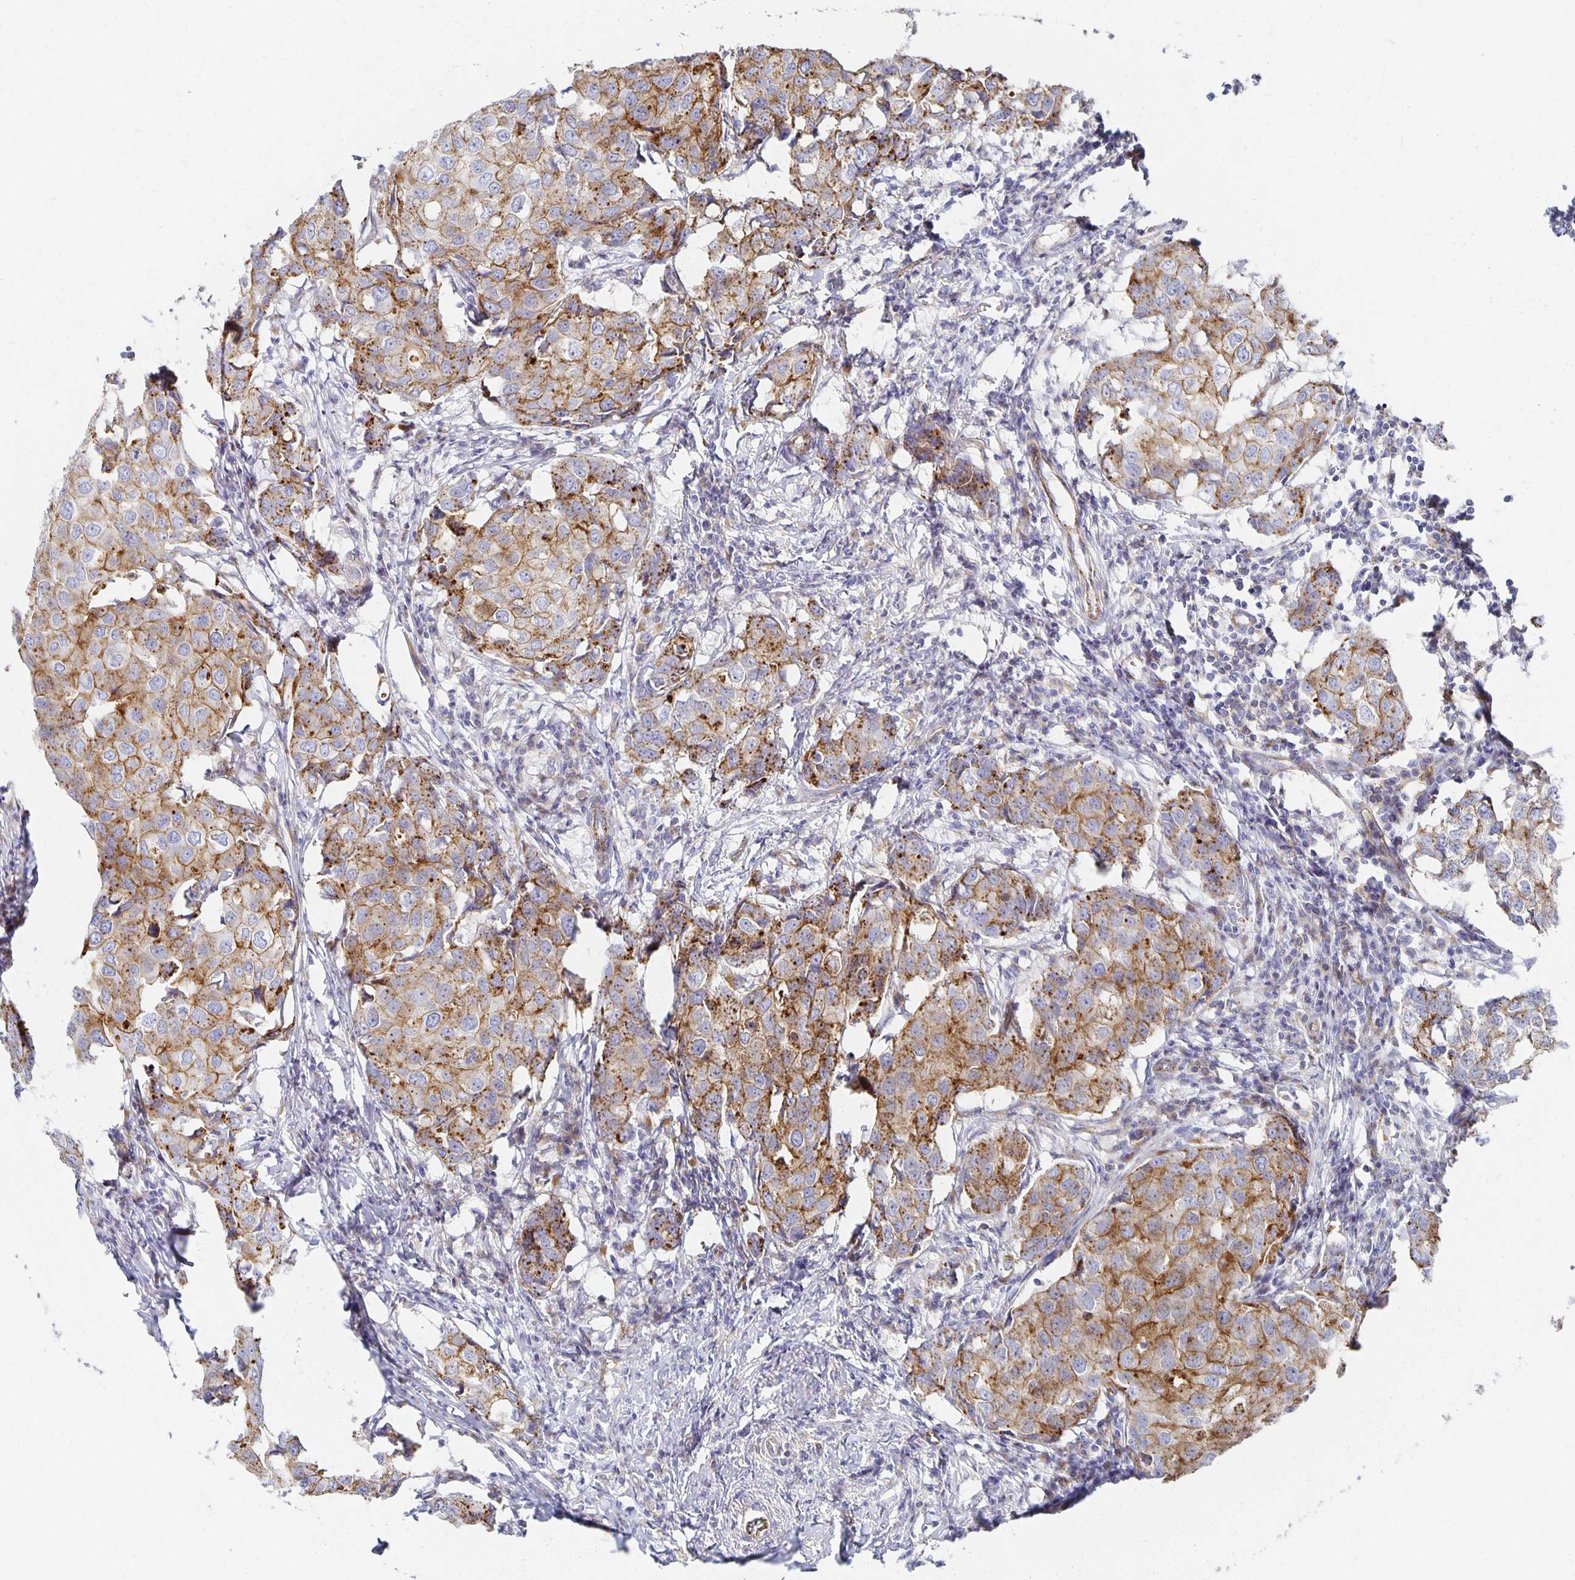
{"staining": {"intensity": "moderate", "quantity": ">75%", "location": "cytoplasmic/membranous"}, "tissue": "breast cancer", "cell_type": "Tumor cells", "image_type": "cancer", "snomed": [{"axis": "morphology", "description": "Duct carcinoma"}, {"axis": "topography", "description": "Breast"}], "caption": "Human breast cancer stained for a protein (brown) shows moderate cytoplasmic/membranous positive positivity in approximately >75% of tumor cells.", "gene": "TAAR1", "patient": {"sex": "female", "age": 27}}